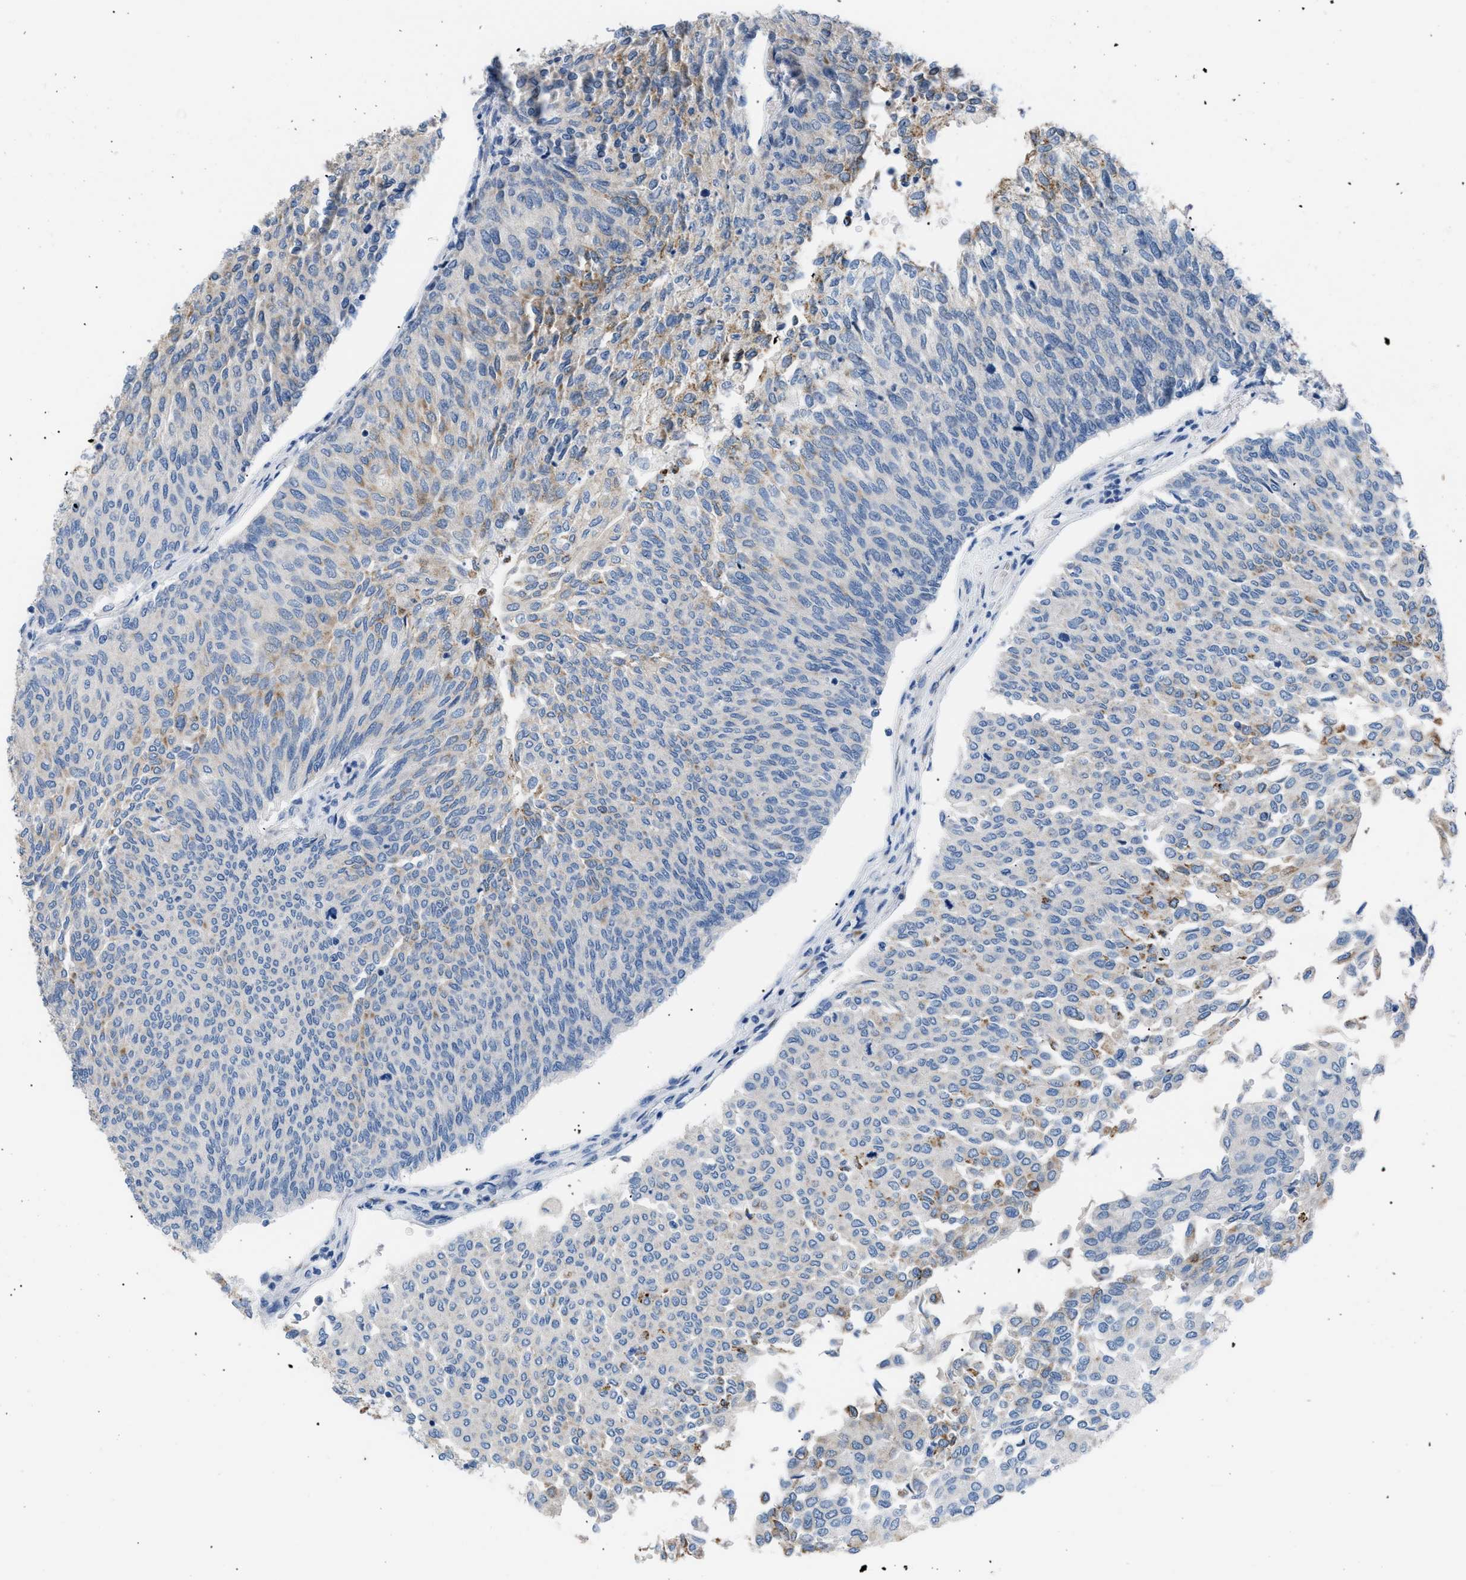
{"staining": {"intensity": "weak", "quantity": "<25%", "location": "cytoplasmic/membranous"}, "tissue": "urothelial cancer", "cell_type": "Tumor cells", "image_type": "cancer", "snomed": [{"axis": "morphology", "description": "Urothelial carcinoma, Low grade"}, {"axis": "topography", "description": "Urinary bladder"}], "caption": "Immunohistochemistry (IHC) of urothelial carcinoma (low-grade) shows no staining in tumor cells.", "gene": "ICA1", "patient": {"sex": "female", "age": 79}}